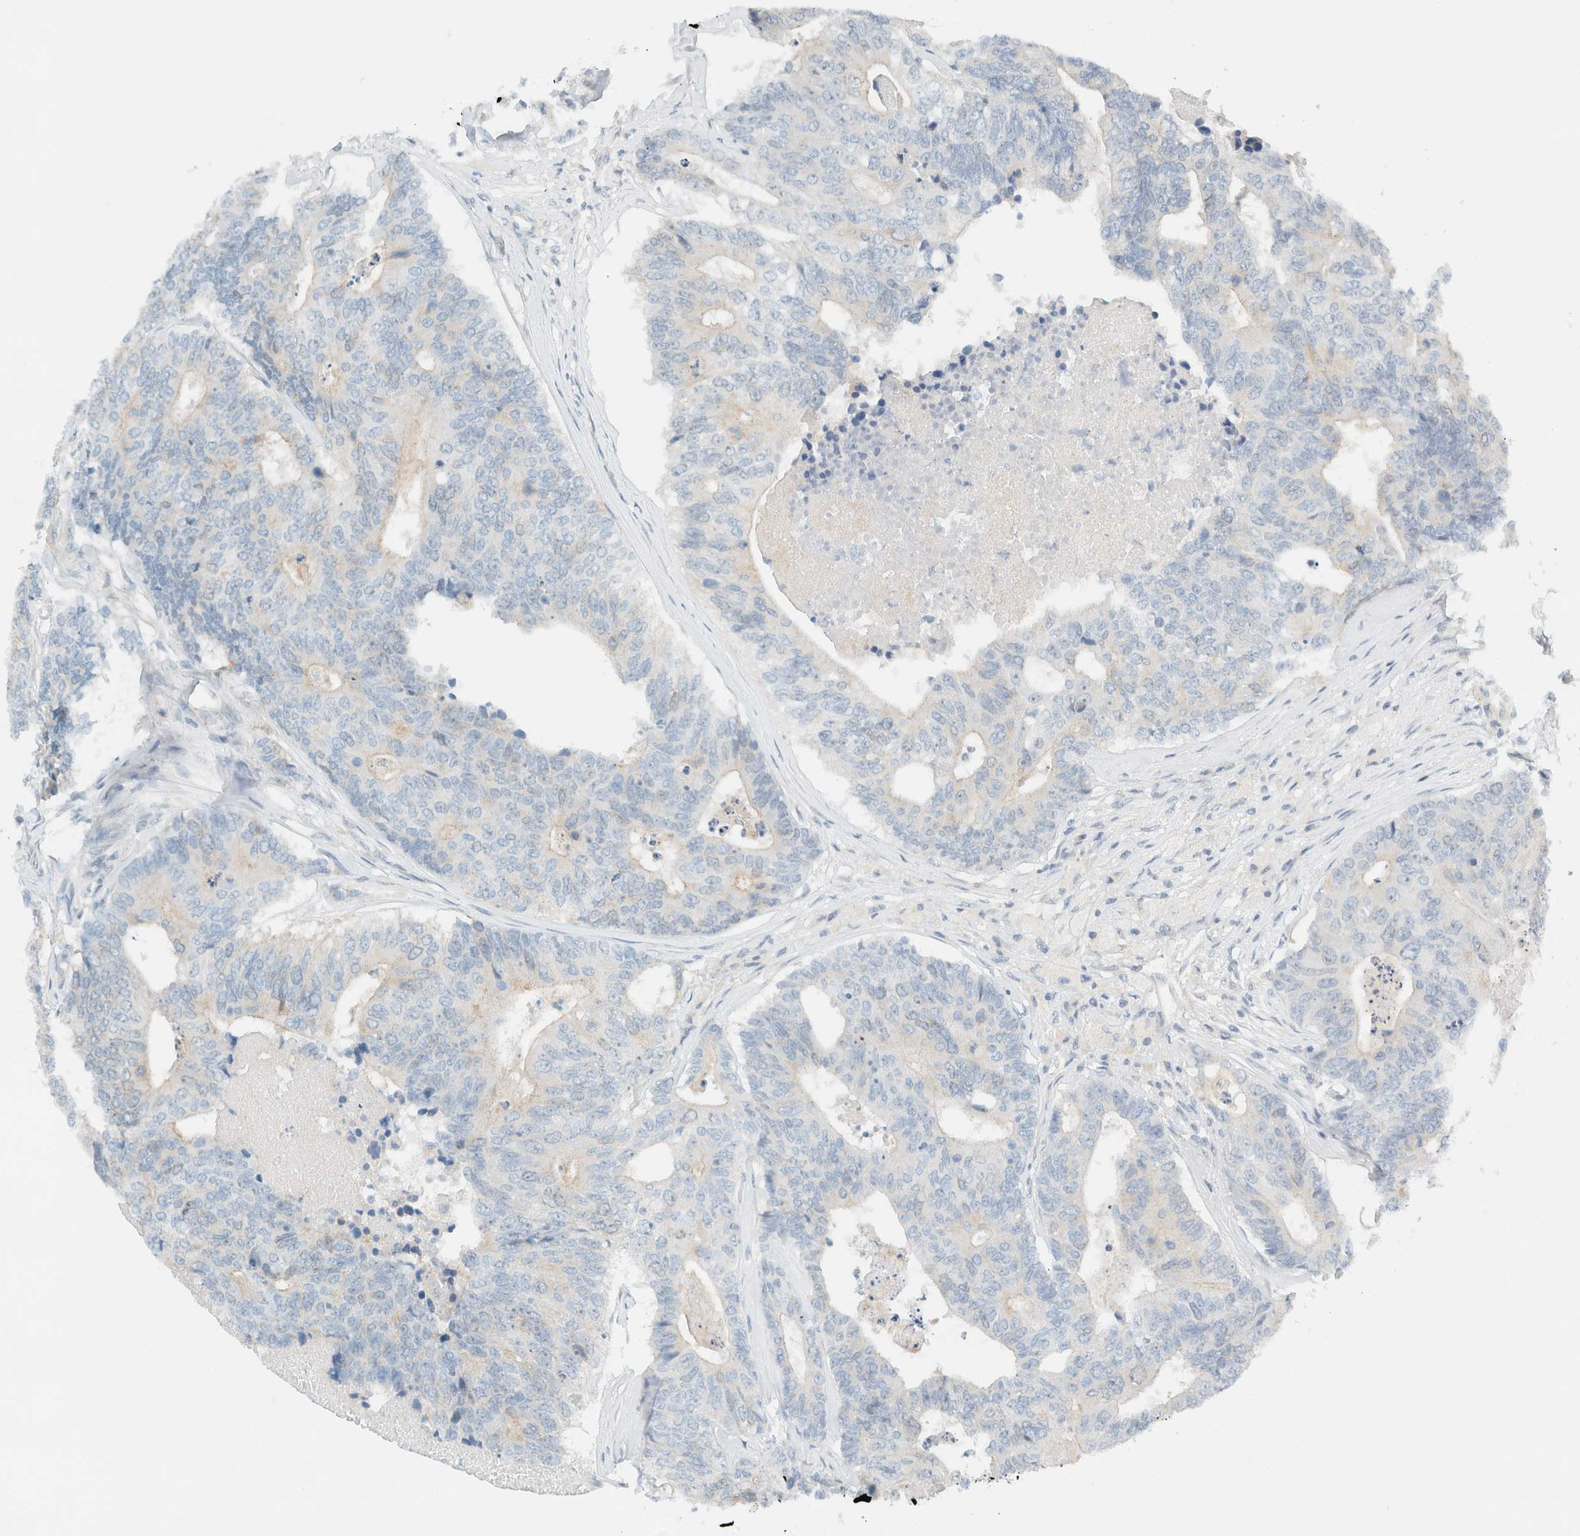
{"staining": {"intensity": "negative", "quantity": "none", "location": "none"}, "tissue": "colorectal cancer", "cell_type": "Tumor cells", "image_type": "cancer", "snomed": [{"axis": "morphology", "description": "Adenocarcinoma, NOS"}, {"axis": "topography", "description": "Colon"}], "caption": "High magnification brightfield microscopy of colorectal cancer (adenocarcinoma) stained with DAB (3,3'-diaminobenzidine) (brown) and counterstained with hematoxylin (blue): tumor cells show no significant staining. (Brightfield microscopy of DAB (3,3'-diaminobenzidine) immunohistochemistry (IHC) at high magnification).", "gene": "NDE1", "patient": {"sex": "female", "age": 67}}